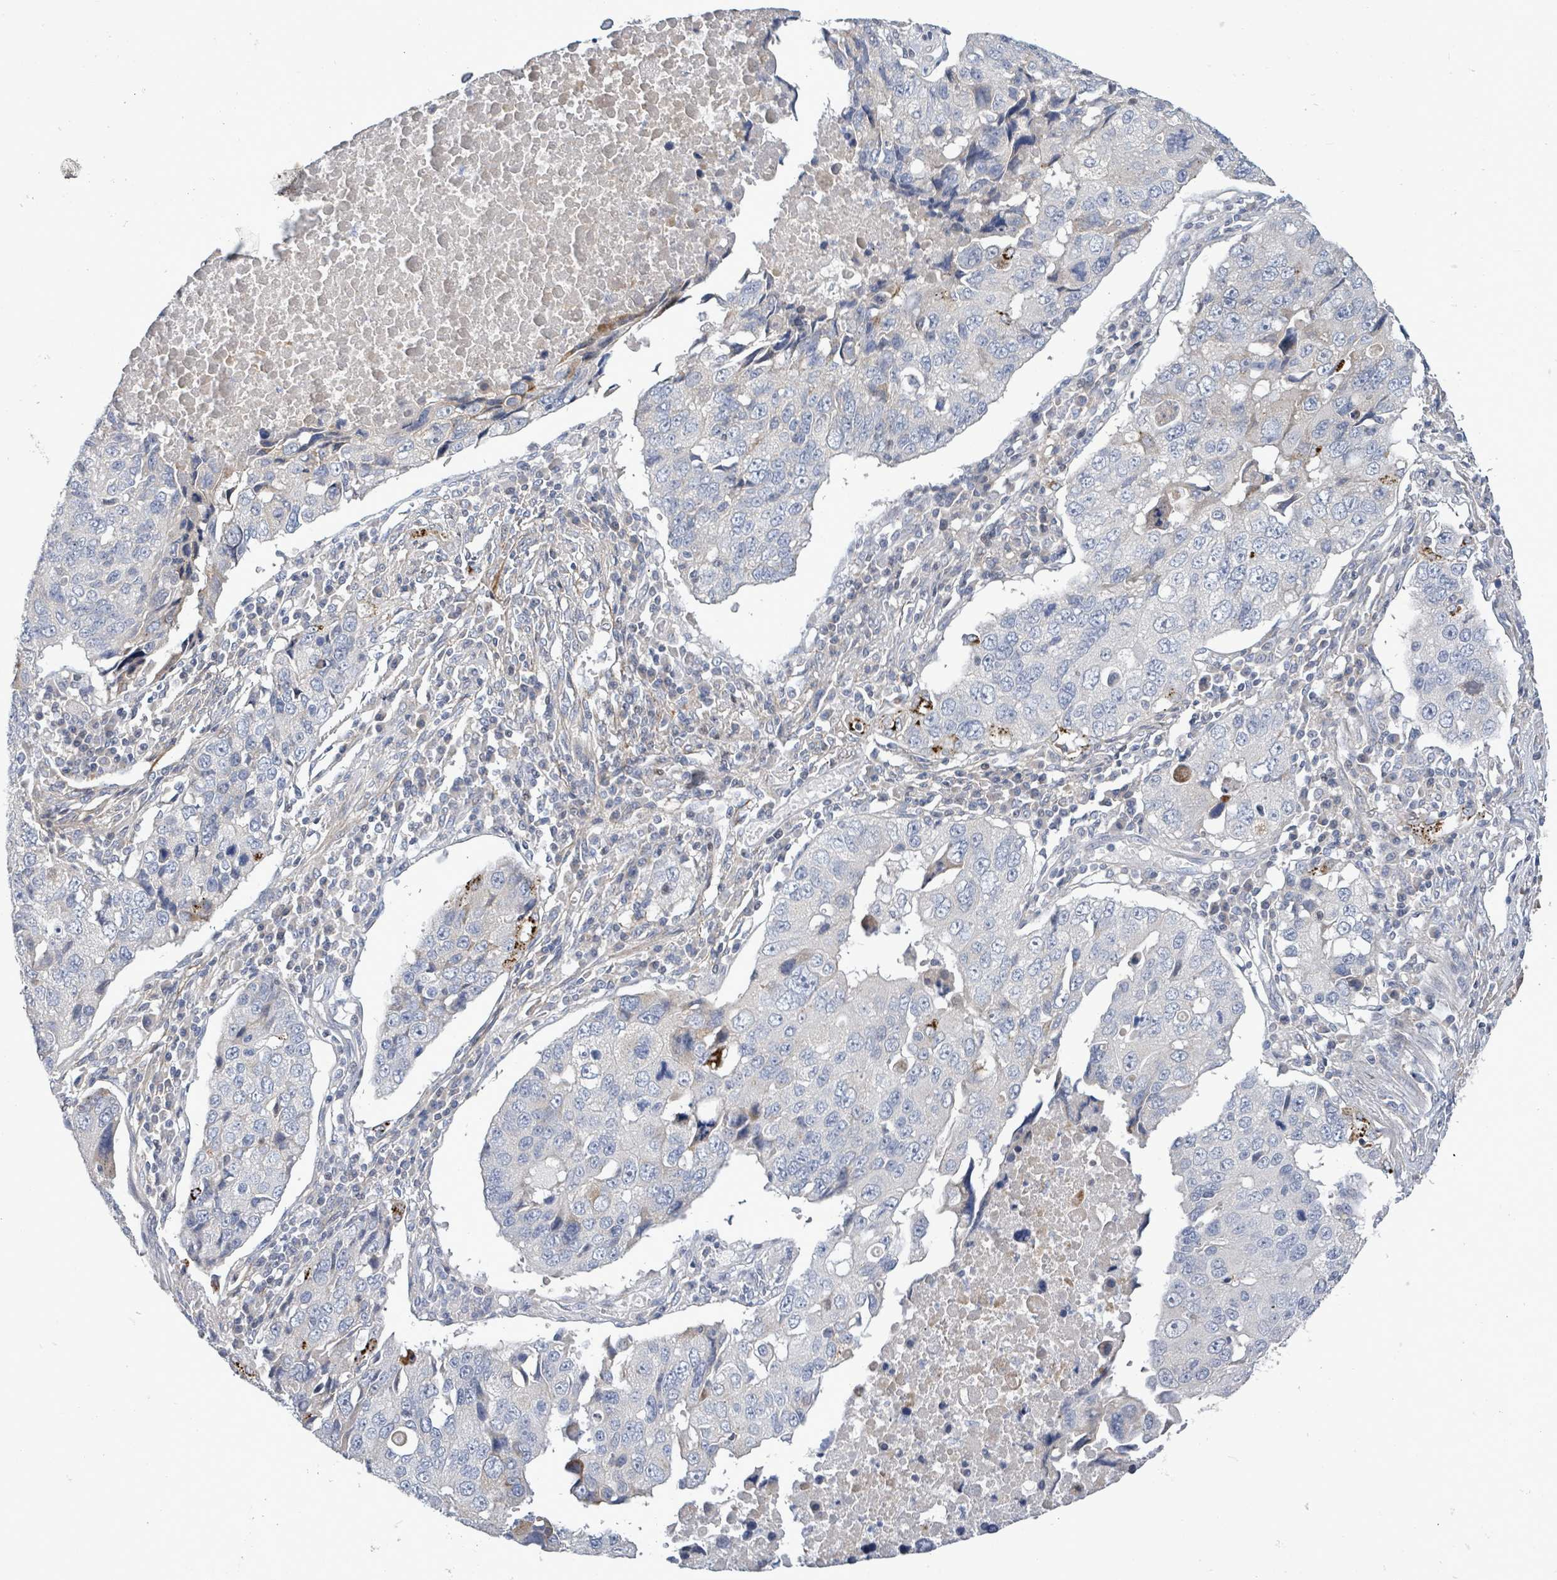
{"staining": {"intensity": "moderate", "quantity": "<25%", "location": "cytoplasmic/membranous"}, "tissue": "lung cancer", "cell_type": "Tumor cells", "image_type": "cancer", "snomed": [{"axis": "morphology", "description": "Squamous cell carcinoma, NOS"}, {"axis": "topography", "description": "Lung"}], "caption": "A high-resolution histopathology image shows IHC staining of lung cancer (squamous cell carcinoma), which displays moderate cytoplasmic/membranous staining in approximately <25% of tumor cells.", "gene": "ZFPM1", "patient": {"sex": "female", "age": 66}}